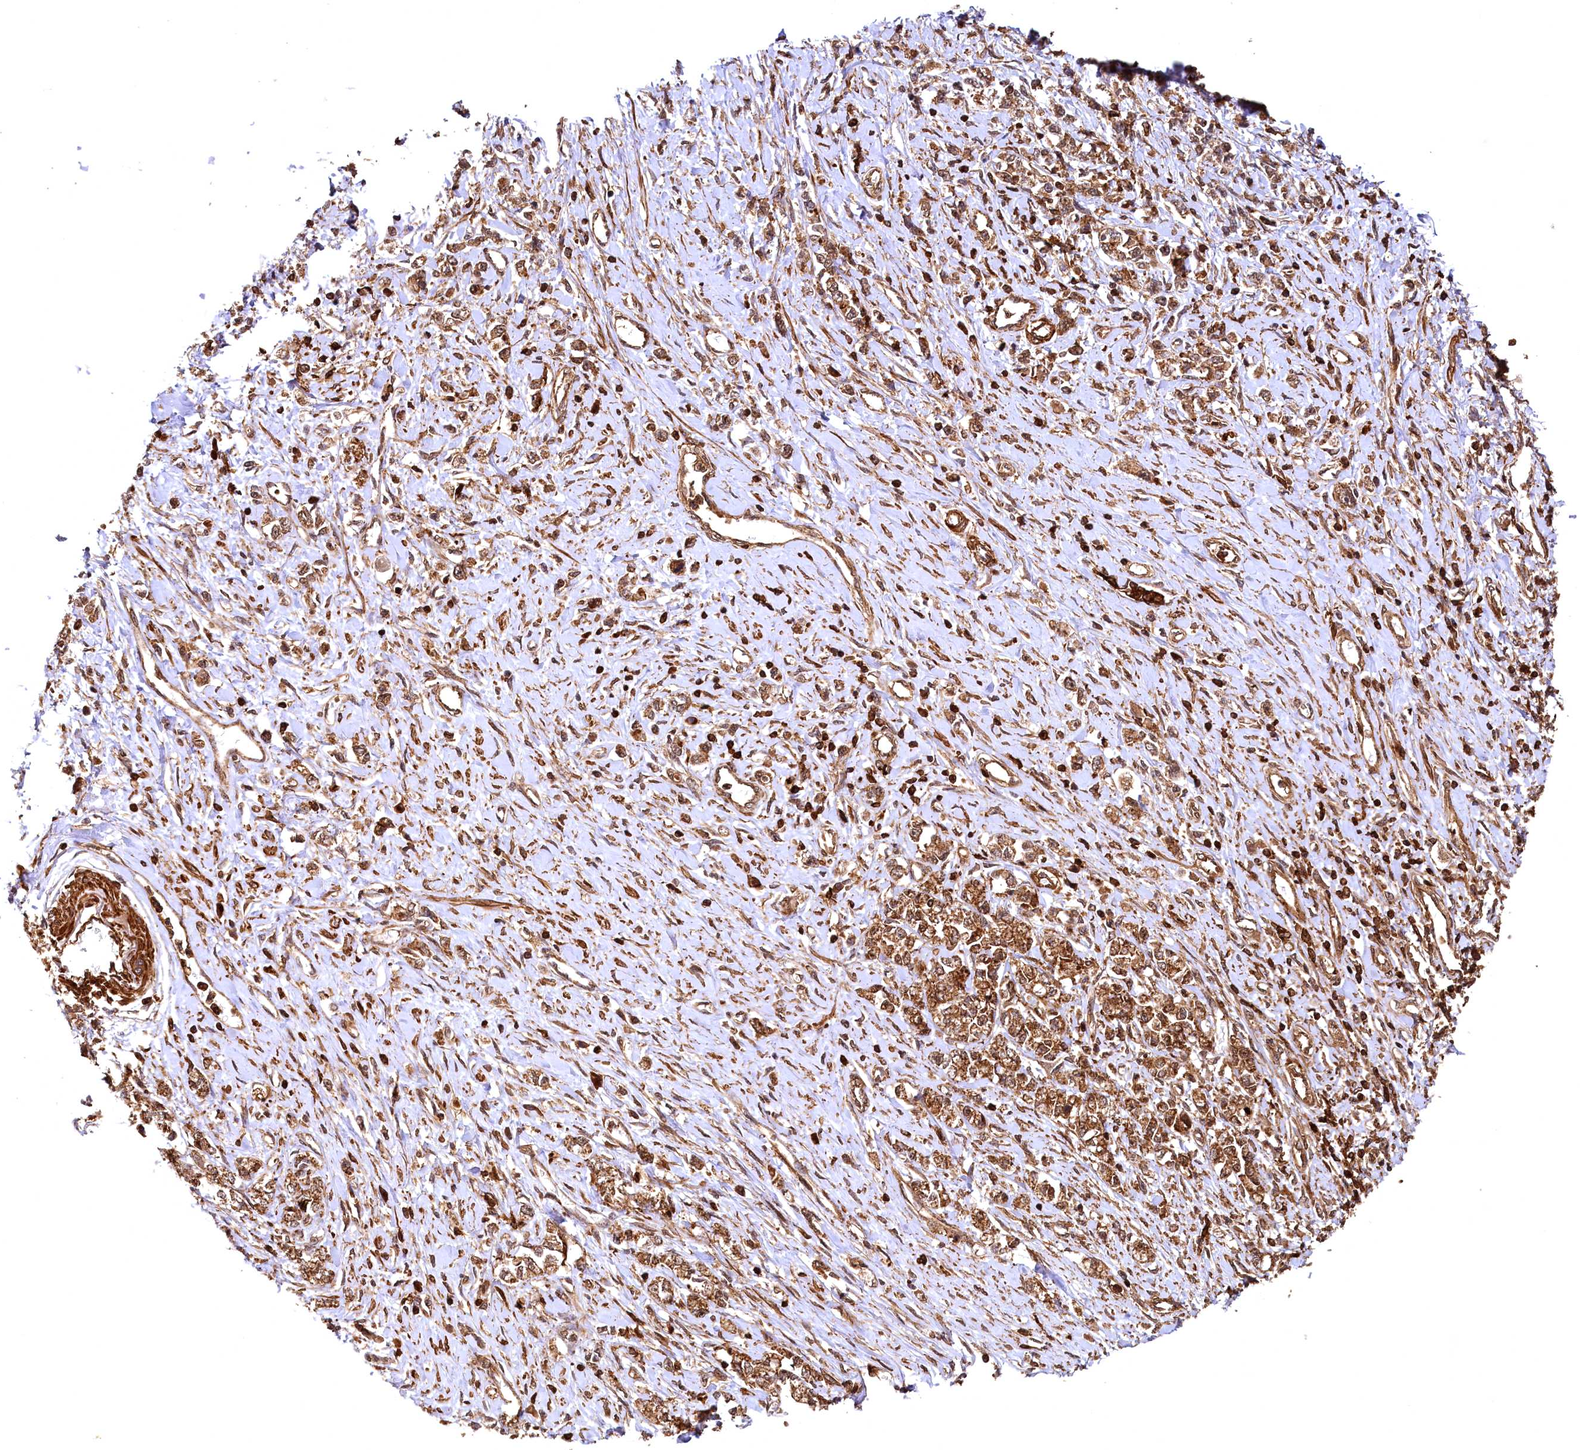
{"staining": {"intensity": "moderate", "quantity": ">75%", "location": "cytoplasmic/membranous"}, "tissue": "stomach cancer", "cell_type": "Tumor cells", "image_type": "cancer", "snomed": [{"axis": "morphology", "description": "Adenocarcinoma, NOS"}, {"axis": "topography", "description": "Stomach"}], "caption": "IHC staining of stomach adenocarcinoma, which shows medium levels of moderate cytoplasmic/membranous positivity in approximately >75% of tumor cells indicating moderate cytoplasmic/membranous protein positivity. The staining was performed using DAB (brown) for protein detection and nuclei were counterstained in hematoxylin (blue).", "gene": "STUB1", "patient": {"sex": "female", "age": 76}}